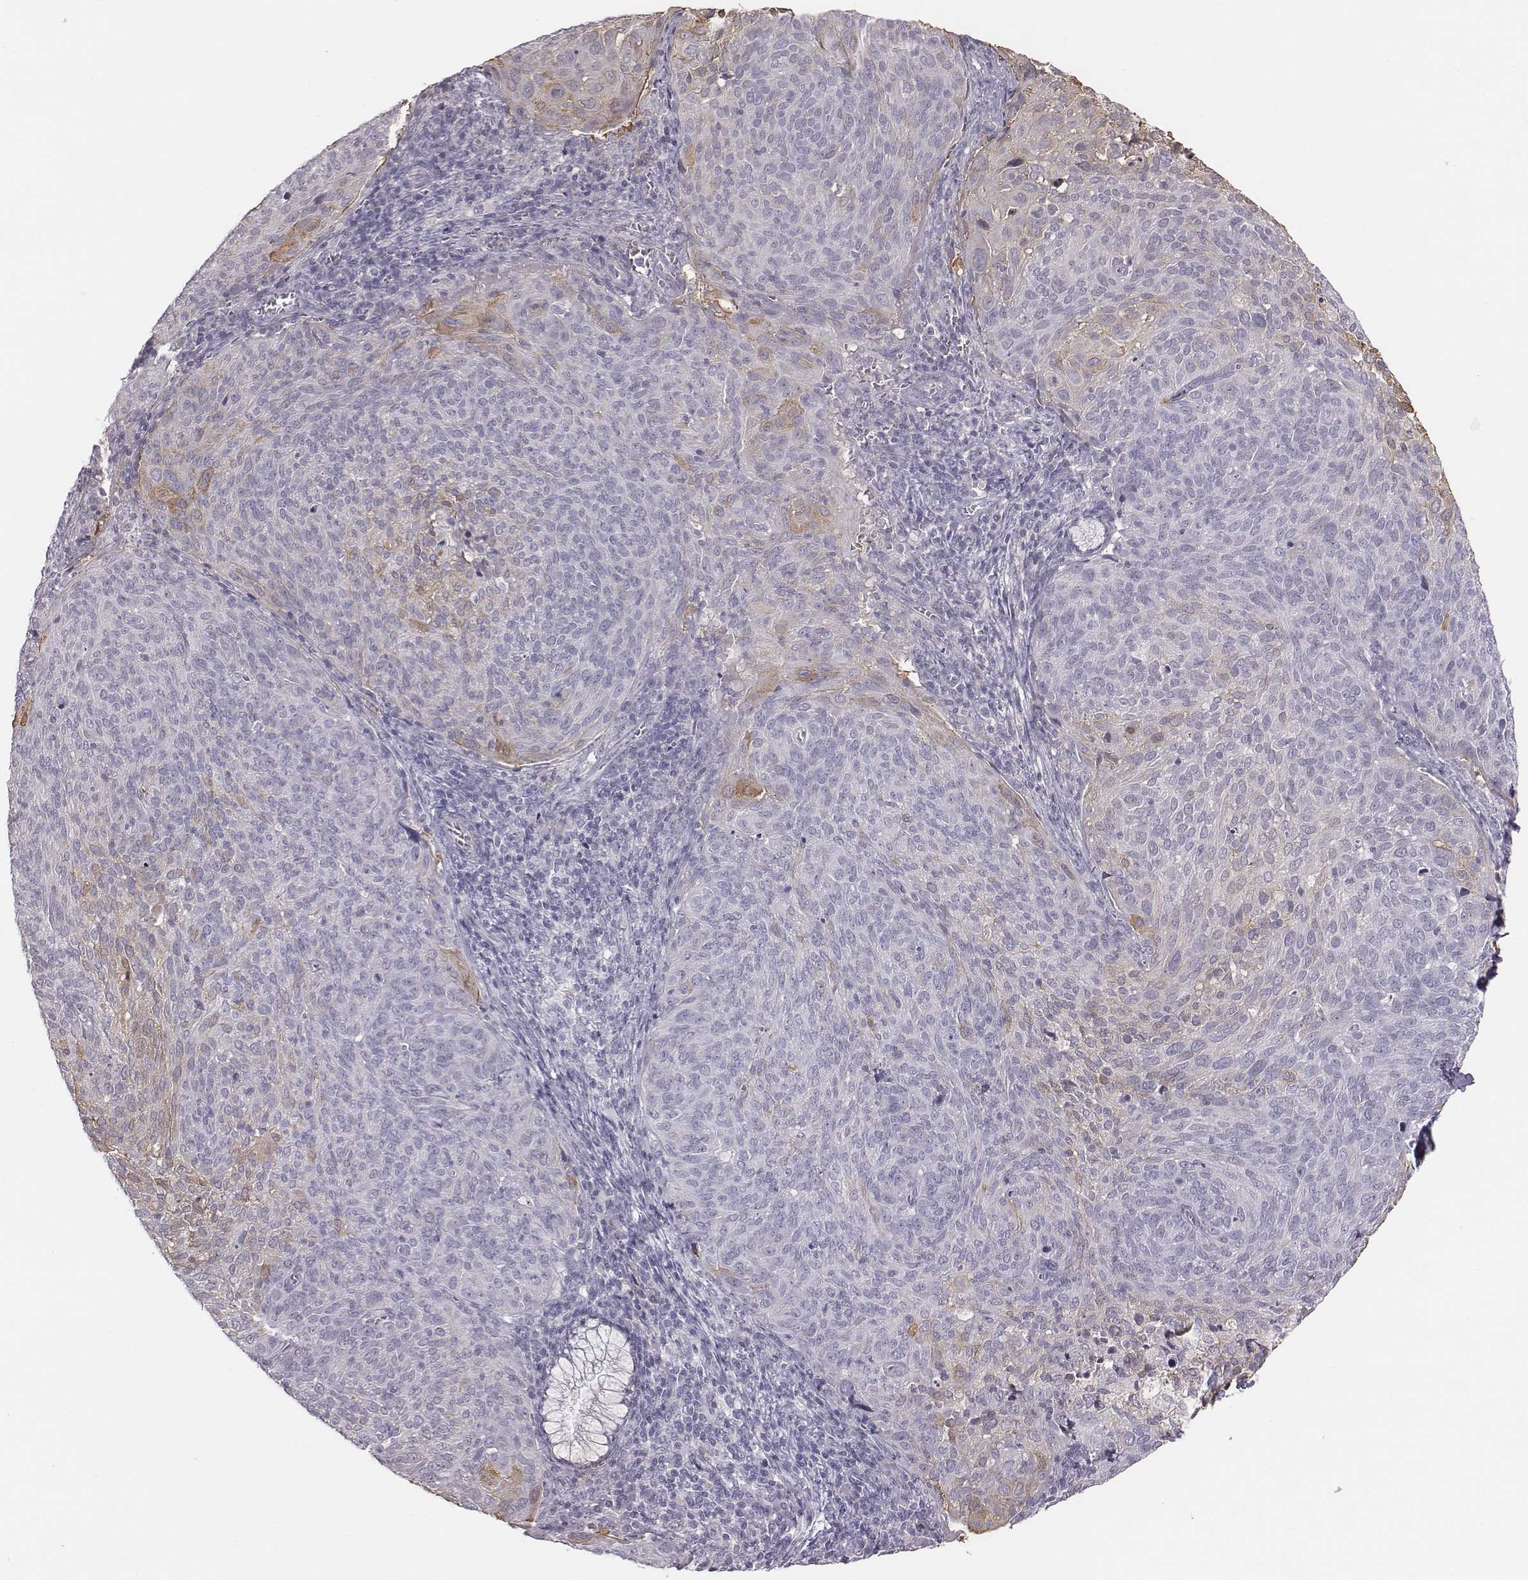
{"staining": {"intensity": "weak", "quantity": "<25%", "location": "cytoplasmic/membranous"}, "tissue": "cervical cancer", "cell_type": "Tumor cells", "image_type": "cancer", "snomed": [{"axis": "morphology", "description": "Squamous cell carcinoma, NOS"}, {"axis": "topography", "description": "Cervix"}], "caption": "DAB (3,3'-diaminobenzidine) immunohistochemical staining of human cervical cancer shows no significant staining in tumor cells.", "gene": "C6orf58", "patient": {"sex": "female", "age": 39}}